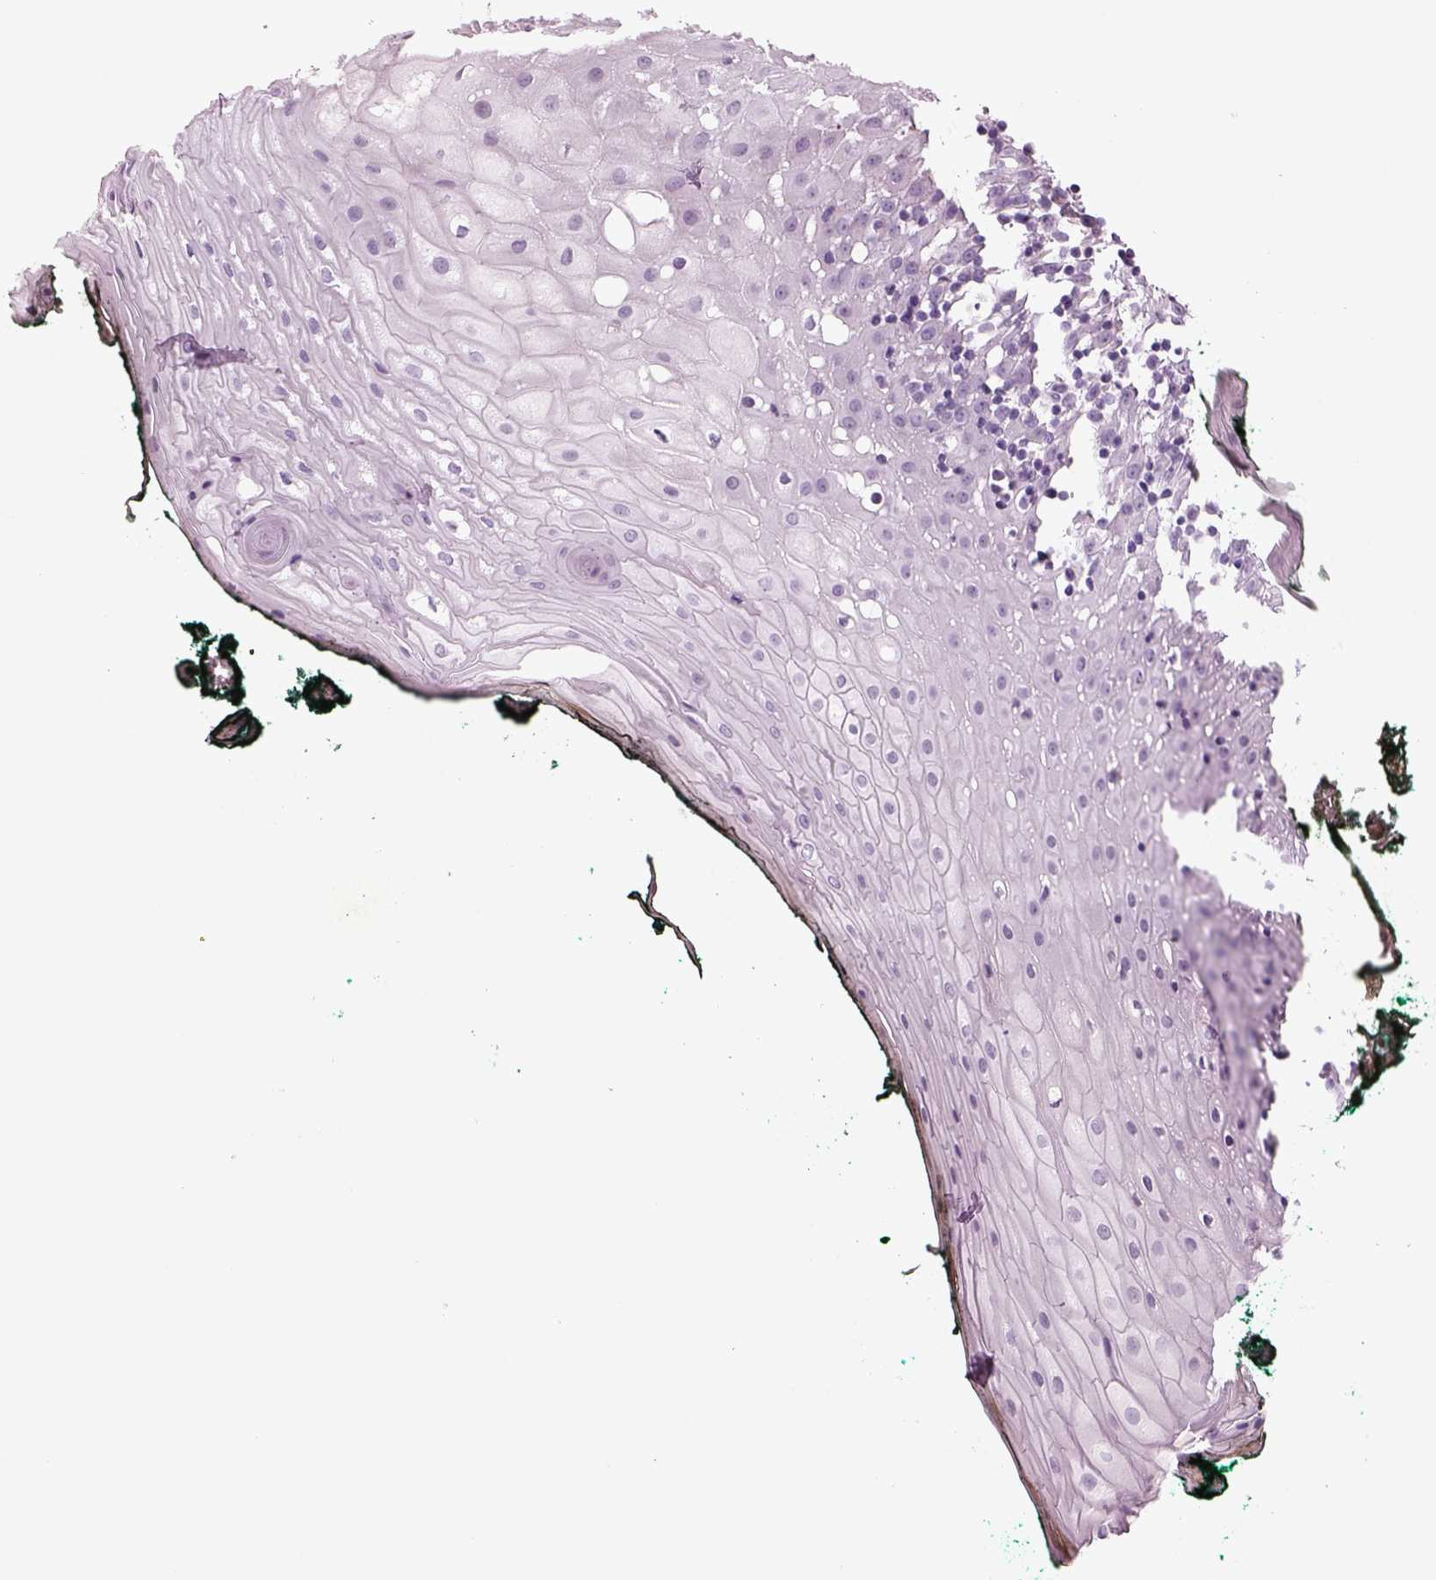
{"staining": {"intensity": "negative", "quantity": "none", "location": "none"}, "tissue": "oral mucosa", "cell_type": "Squamous epithelial cells", "image_type": "normal", "snomed": [{"axis": "morphology", "description": "Normal tissue, NOS"}, {"axis": "topography", "description": "Oral tissue"}, {"axis": "topography", "description": "Head-Neck"}], "caption": "The immunohistochemistry (IHC) photomicrograph has no significant staining in squamous epithelial cells of oral mucosa. (DAB immunohistochemistry (IHC), high magnification).", "gene": "PENK", "patient": {"sex": "female", "age": 68}}